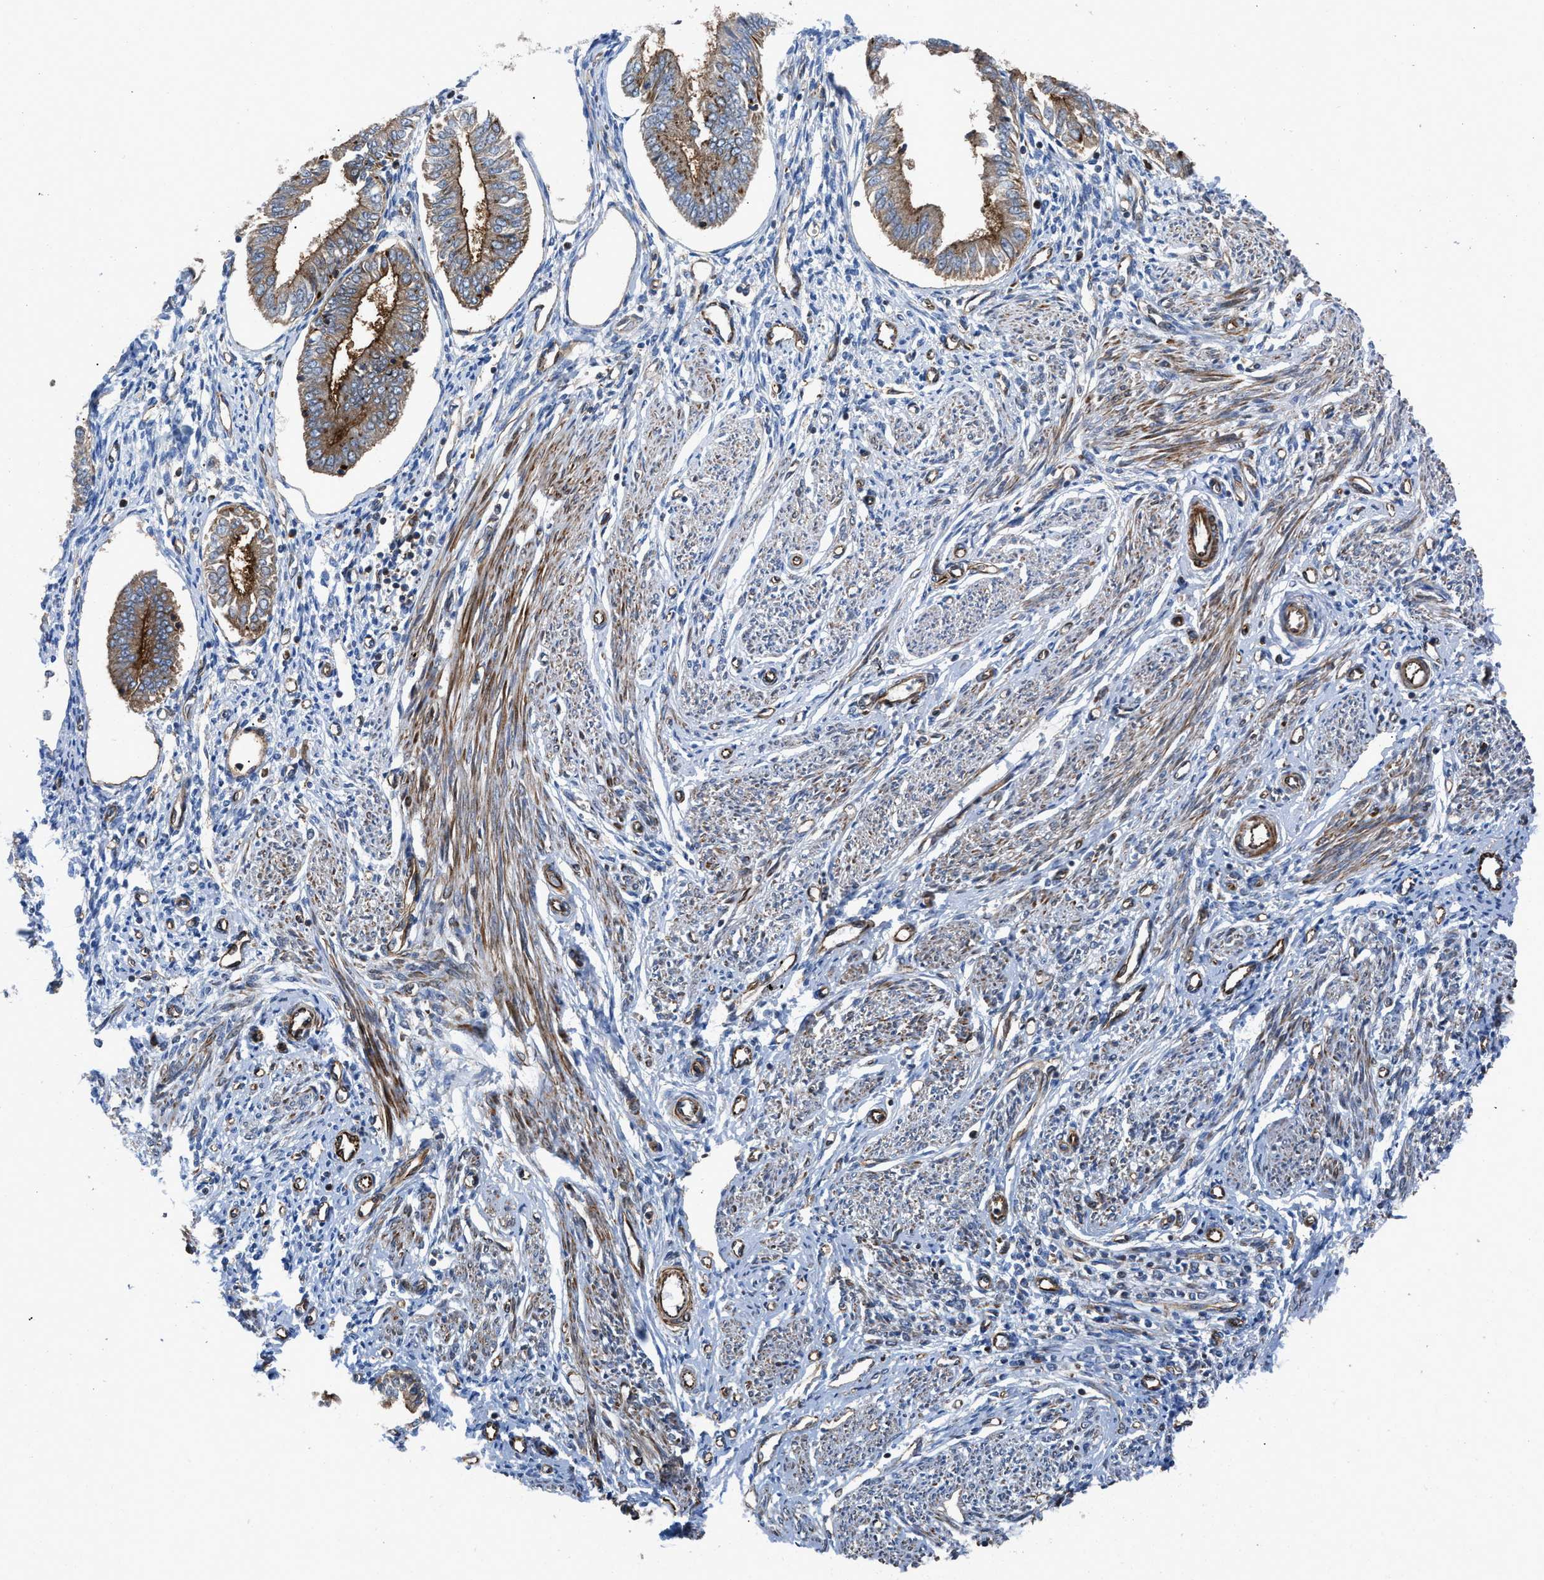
{"staining": {"intensity": "weak", "quantity": "25%-75%", "location": "cytoplasmic/membranous"}, "tissue": "endometrium", "cell_type": "Cells in endometrial stroma", "image_type": "normal", "snomed": [{"axis": "morphology", "description": "Normal tissue, NOS"}, {"axis": "topography", "description": "Endometrium"}], "caption": "Immunohistochemical staining of unremarkable endometrium reveals low levels of weak cytoplasmic/membranous staining in about 25%-75% of cells in endometrial stroma. The staining is performed using DAB (3,3'-diaminobenzidine) brown chromogen to label protein expression. The nuclei are counter-stained blue using hematoxylin.", "gene": "PTPRE", "patient": {"sex": "female", "age": 50}}